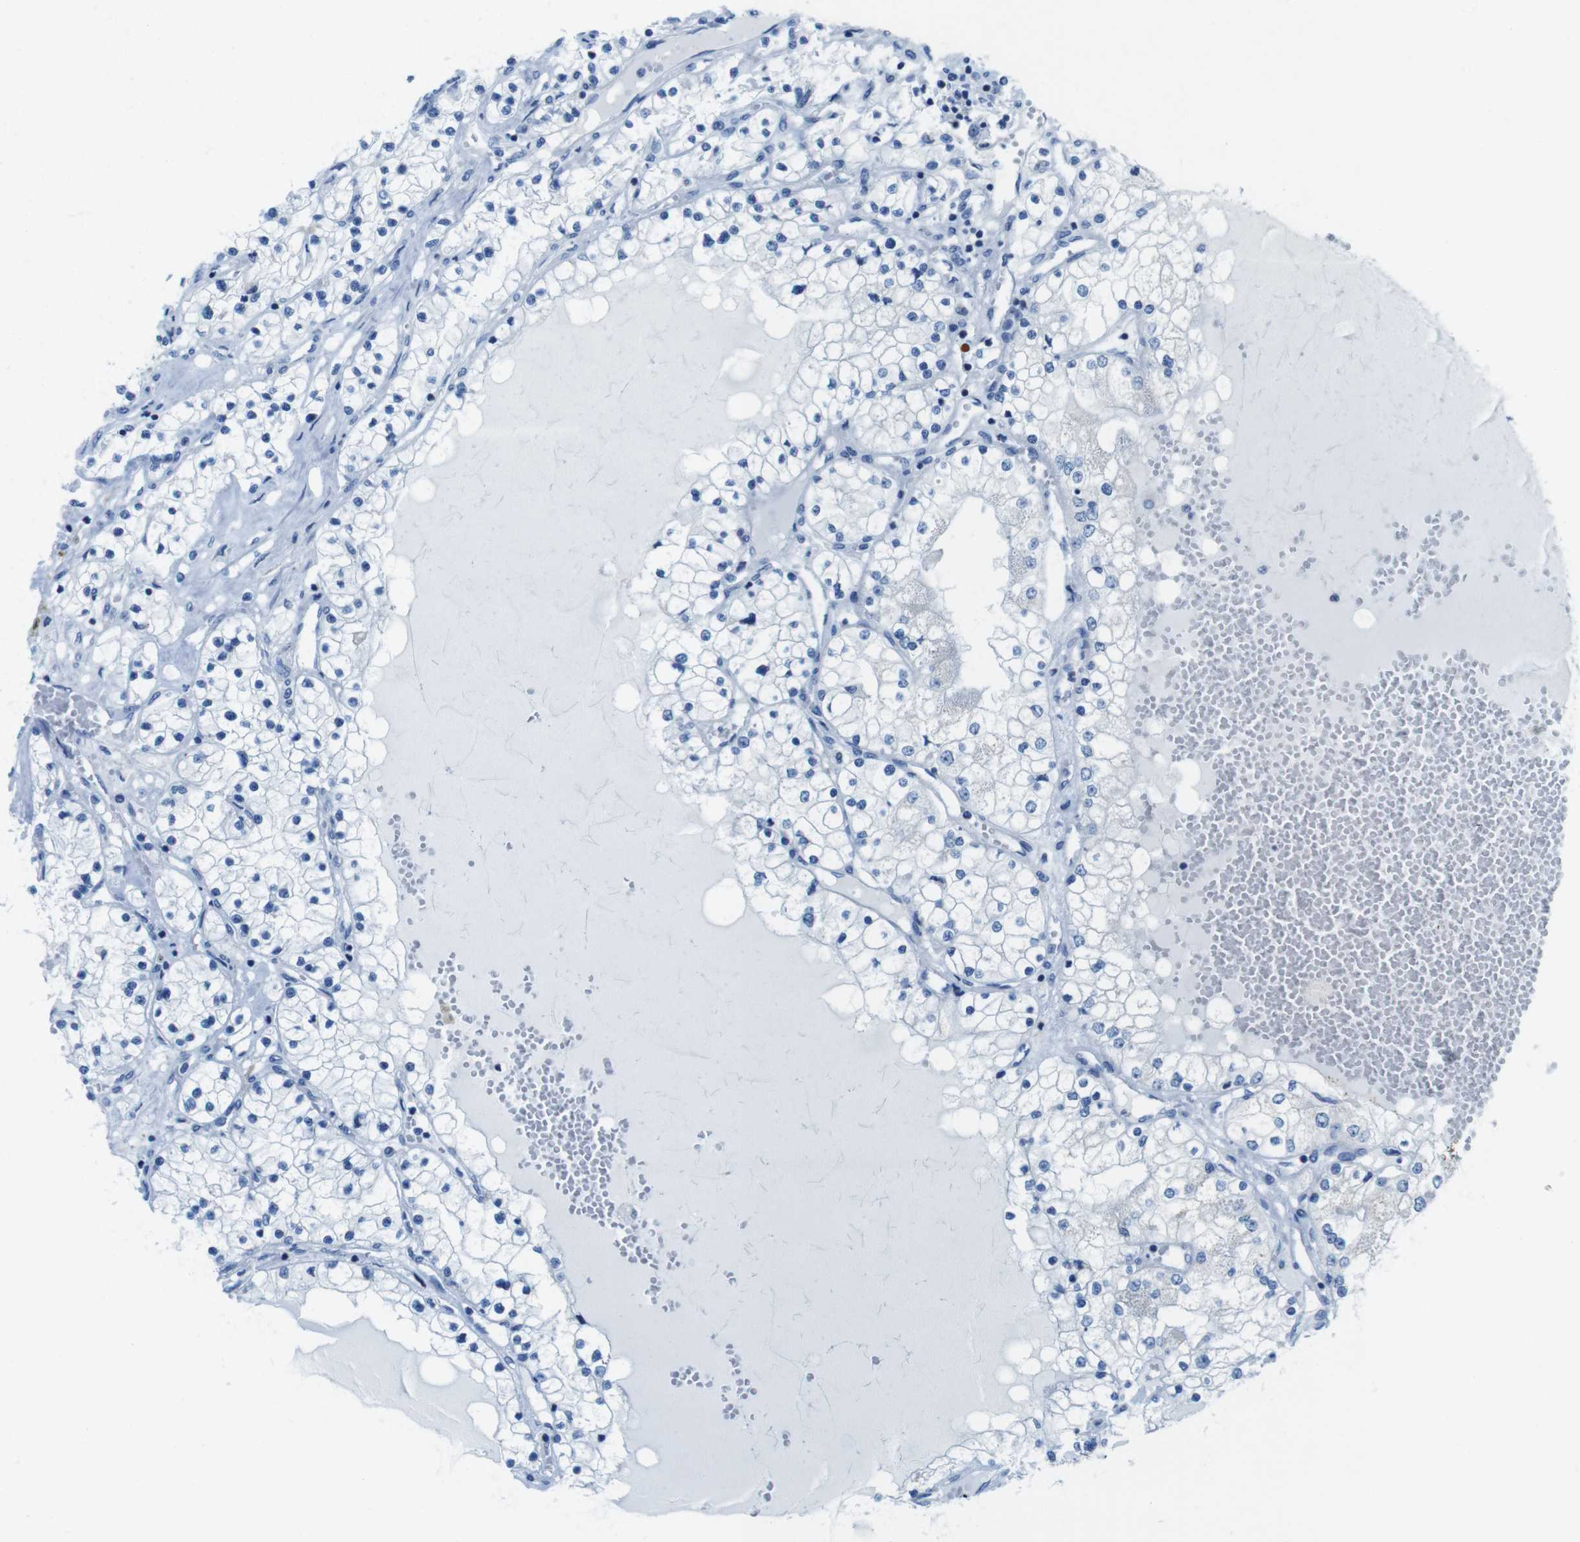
{"staining": {"intensity": "negative", "quantity": "none", "location": "none"}, "tissue": "renal cancer", "cell_type": "Tumor cells", "image_type": "cancer", "snomed": [{"axis": "morphology", "description": "Adenocarcinoma, NOS"}, {"axis": "topography", "description": "Kidney"}], "caption": "High magnification brightfield microscopy of adenocarcinoma (renal) stained with DAB (3,3'-diaminobenzidine) (brown) and counterstained with hematoxylin (blue): tumor cells show no significant expression. (Stains: DAB (3,3'-diaminobenzidine) IHC with hematoxylin counter stain, Microscopy: brightfield microscopy at high magnification).", "gene": "ASIC5", "patient": {"sex": "male", "age": 68}}